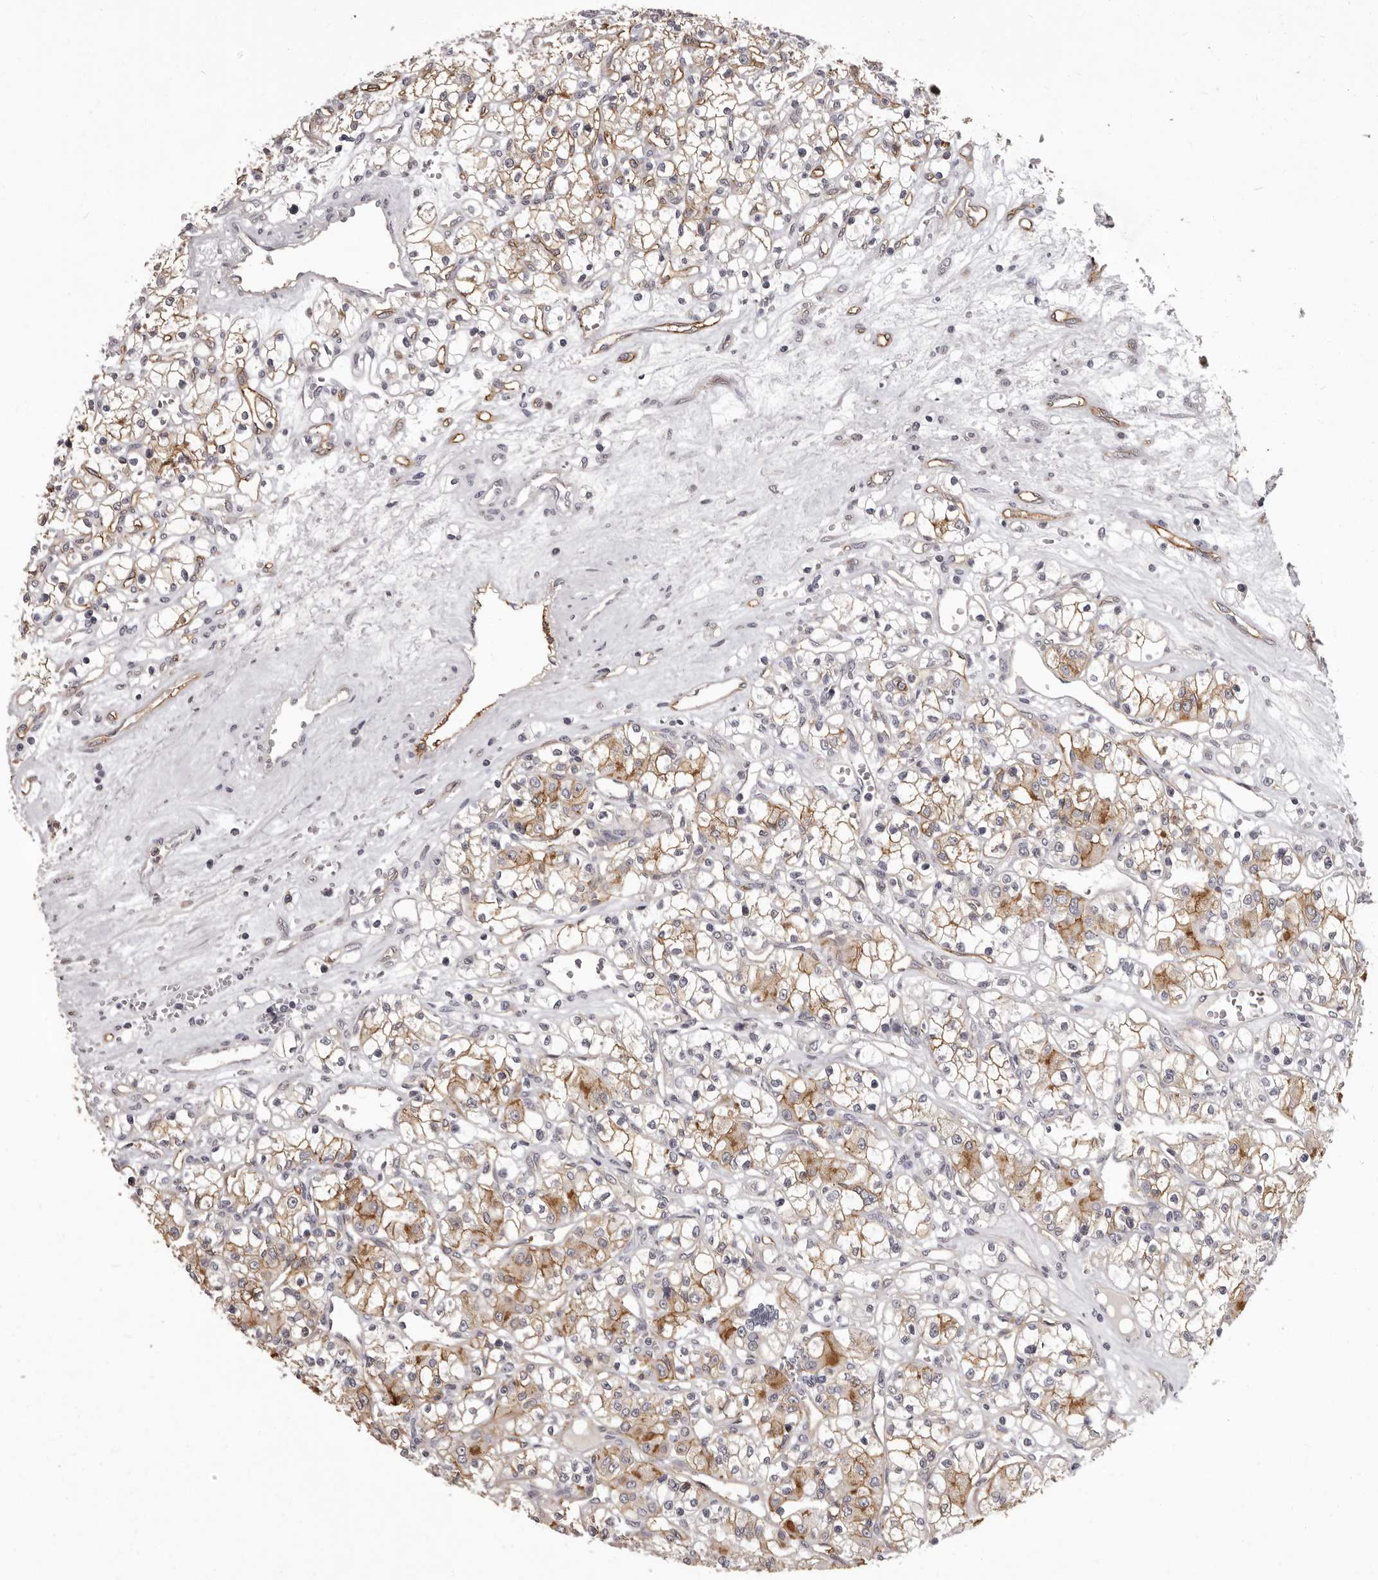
{"staining": {"intensity": "moderate", "quantity": "25%-75%", "location": "cytoplasmic/membranous"}, "tissue": "renal cancer", "cell_type": "Tumor cells", "image_type": "cancer", "snomed": [{"axis": "morphology", "description": "Adenocarcinoma, NOS"}, {"axis": "topography", "description": "Kidney"}], "caption": "High-magnification brightfield microscopy of renal cancer stained with DAB (brown) and counterstained with hematoxylin (blue). tumor cells exhibit moderate cytoplasmic/membranous staining is present in approximately25%-75% of cells.", "gene": "GPR78", "patient": {"sex": "female", "age": 59}}